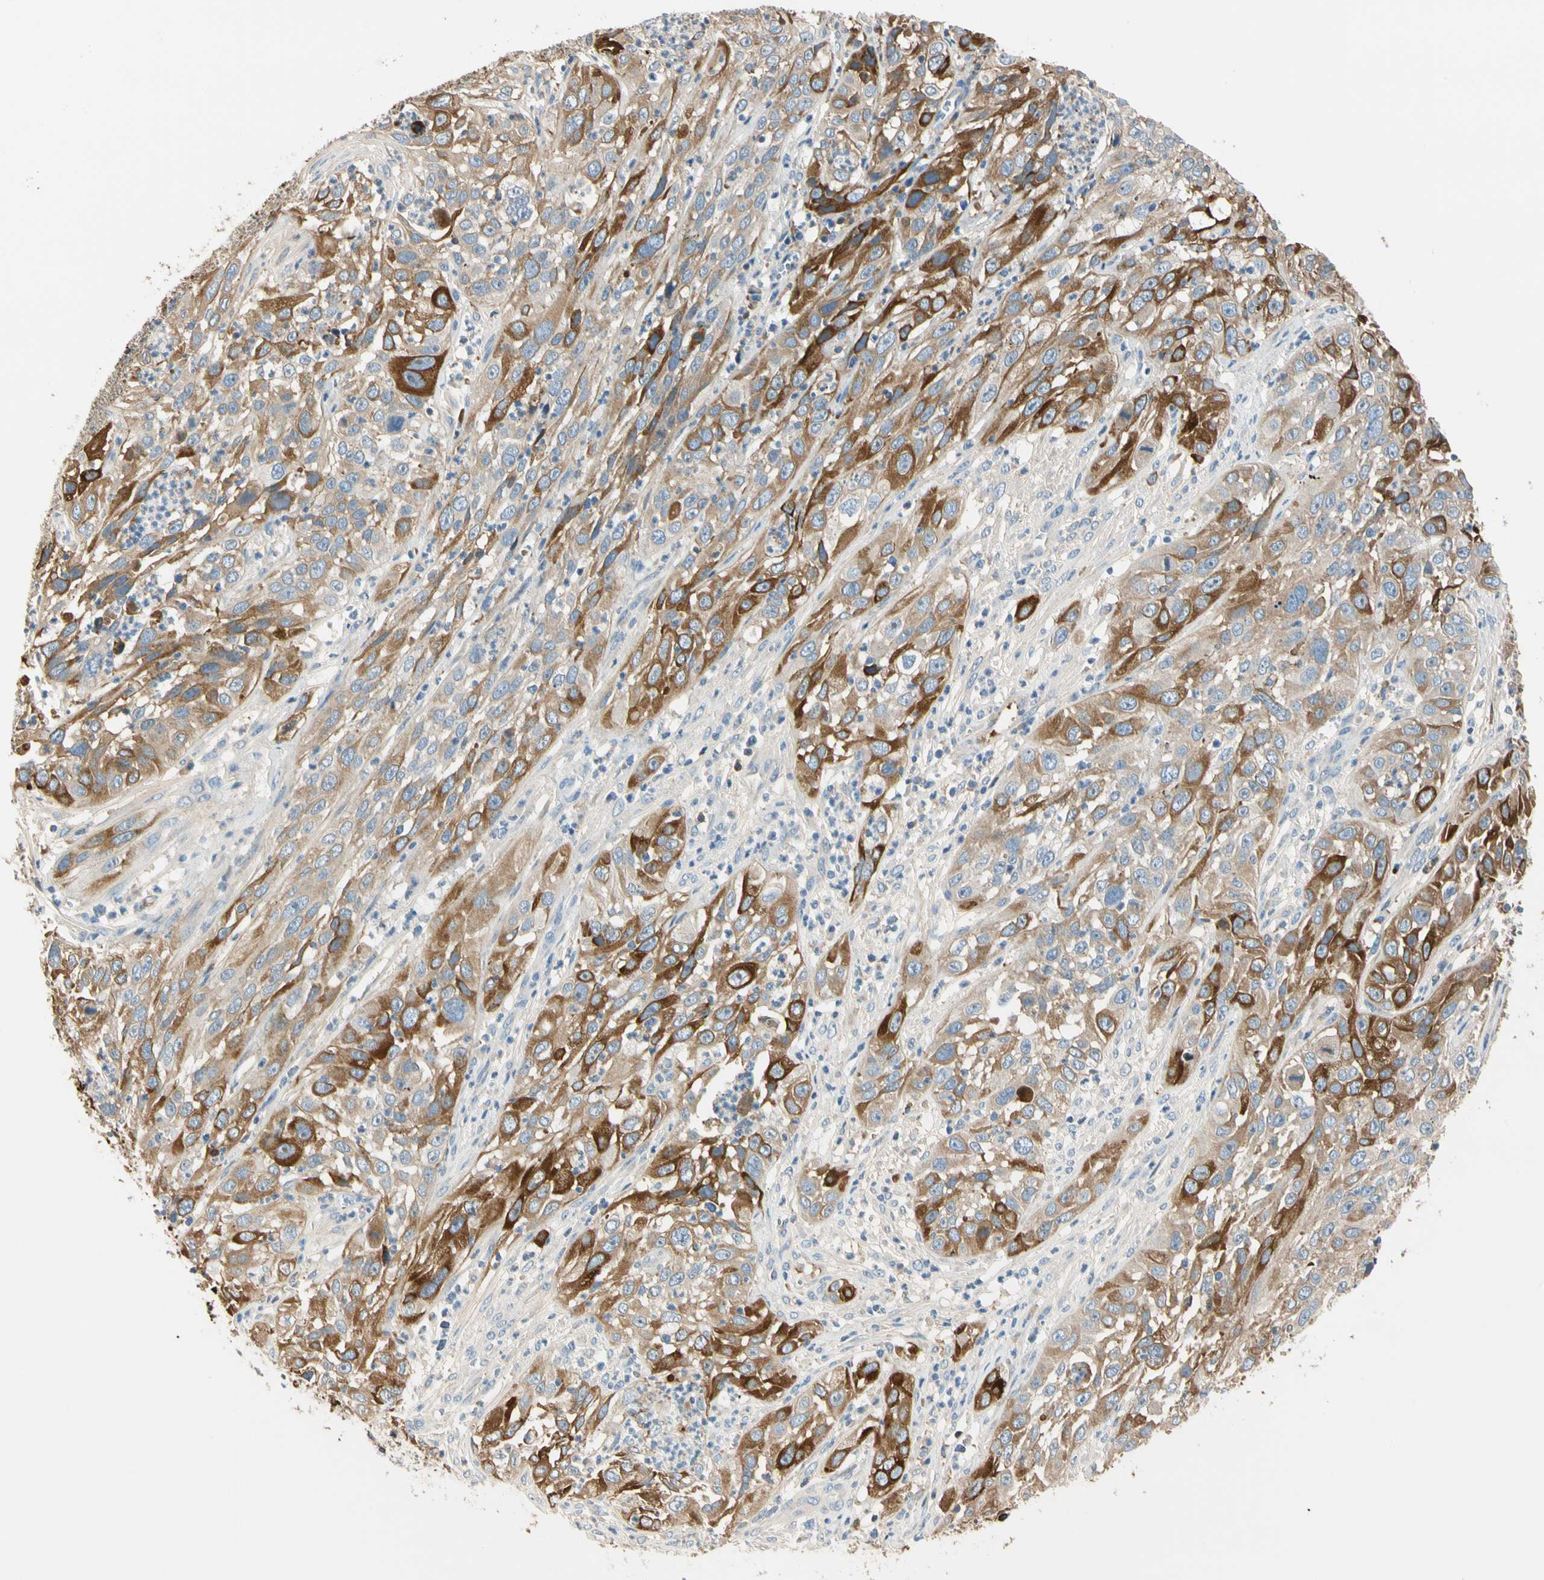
{"staining": {"intensity": "strong", "quantity": ">75%", "location": "cytoplasmic/membranous"}, "tissue": "cervical cancer", "cell_type": "Tumor cells", "image_type": "cancer", "snomed": [{"axis": "morphology", "description": "Squamous cell carcinoma, NOS"}, {"axis": "topography", "description": "Cervix"}], "caption": "Cervical squamous cell carcinoma was stained to show a protein in brown. There is high levels of strong cytoplasmic/membranous staining in about >75% of tumor cells.", "gene": "LAMB3", "patient": {"sex": "female", "age": 32}}